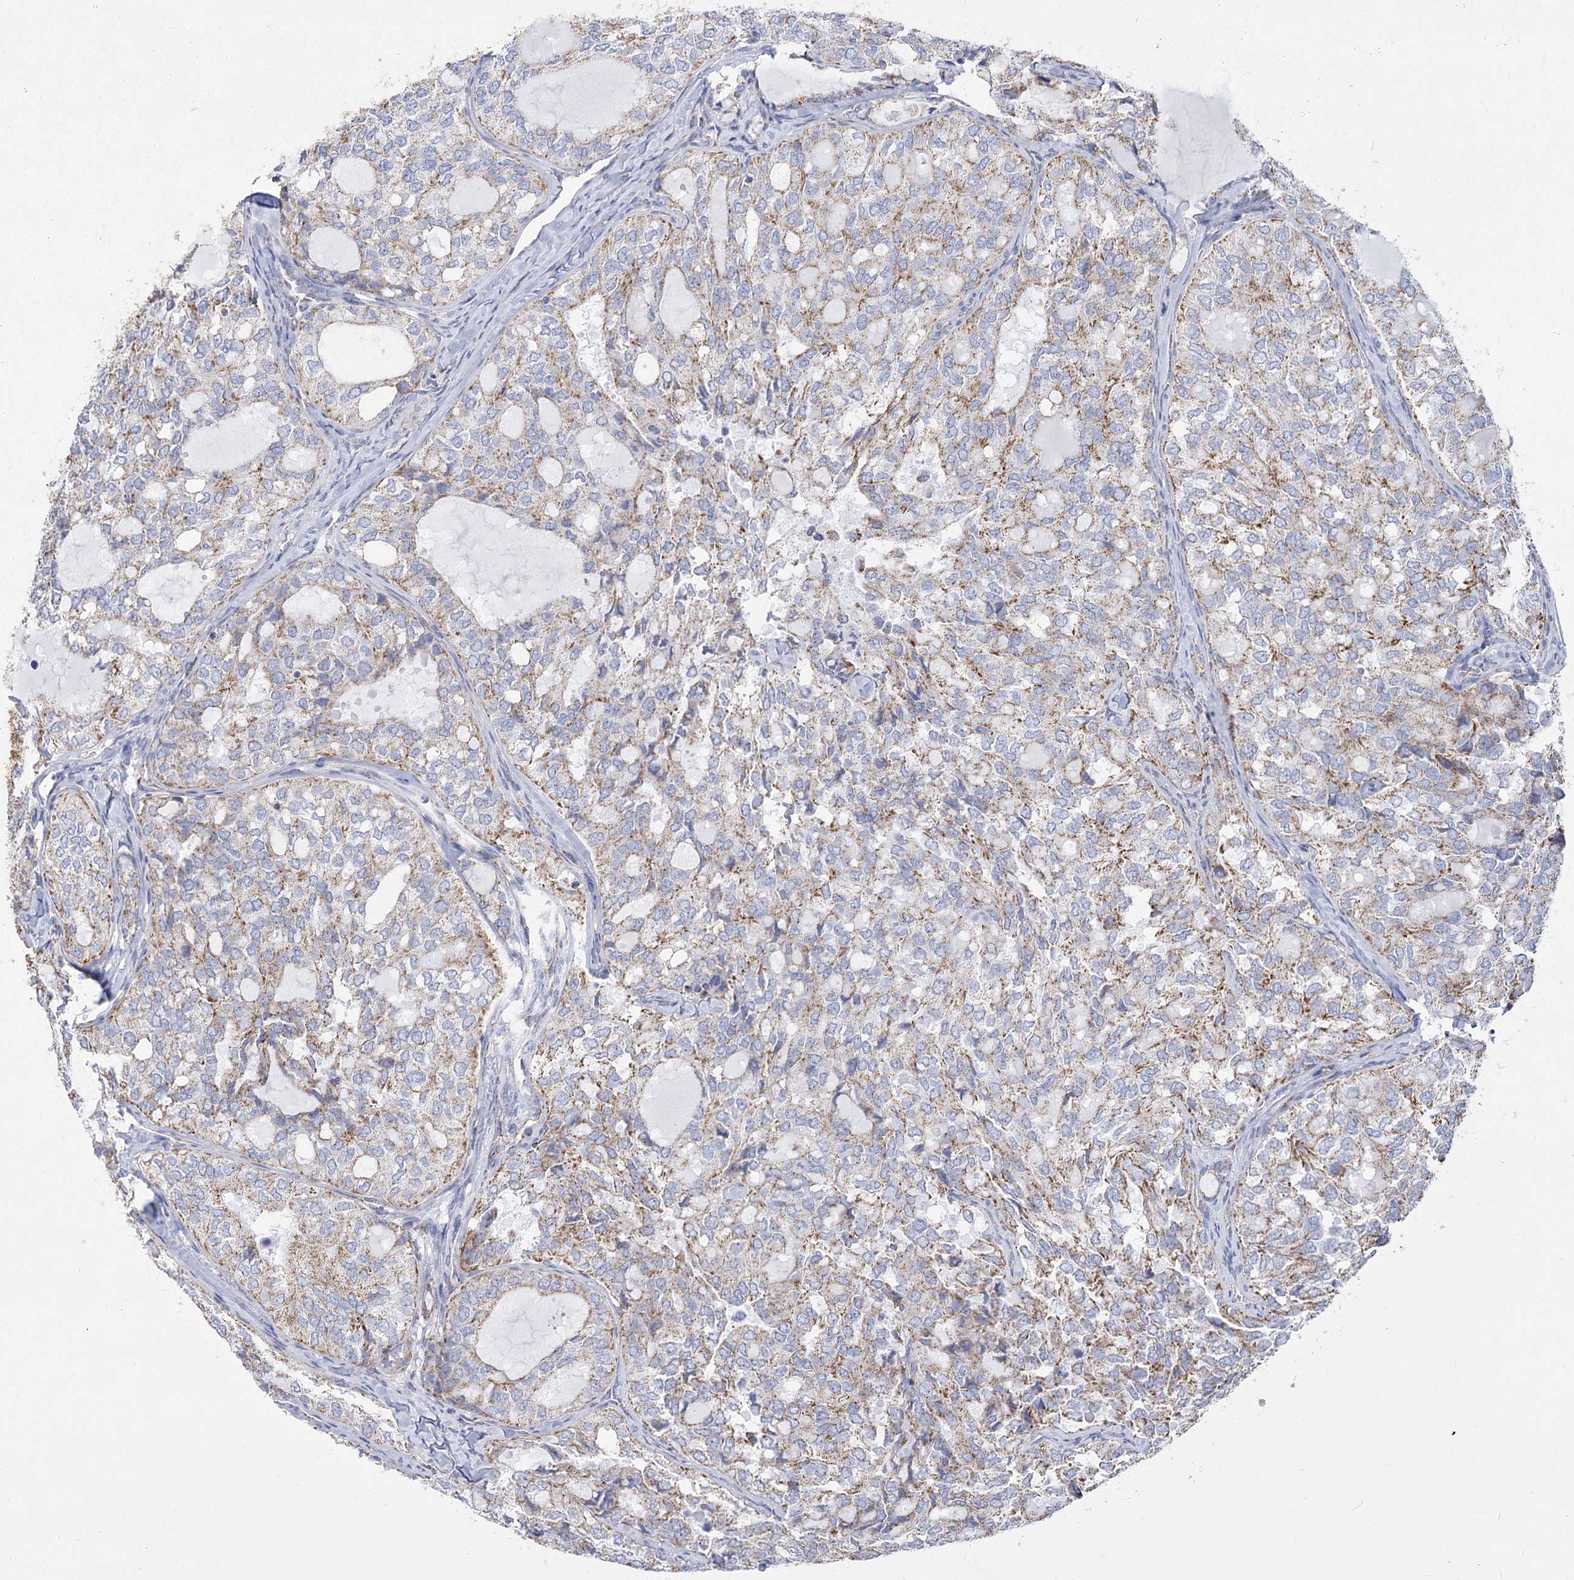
{"staining": {"intensity": "moderate", "quantity": "25%-75%", "location": "cytoplasmic/membranous"}, "tissue": "thyroid cancer", "cell_type": "Tumor cells", "image_type": "cancer", "snomed": [{"axis": "morphology", "description": "Follicular adenoma carcinoma, NOS"}, {"axis": "topography", "description": "Thyroid gland"}], "caption": "Human thyroid cancer stained with a protein marker demonstrates moderate staining in tumor cells.", "gene": "PDHB", "patient": {"sex": "male", "age": 75}}